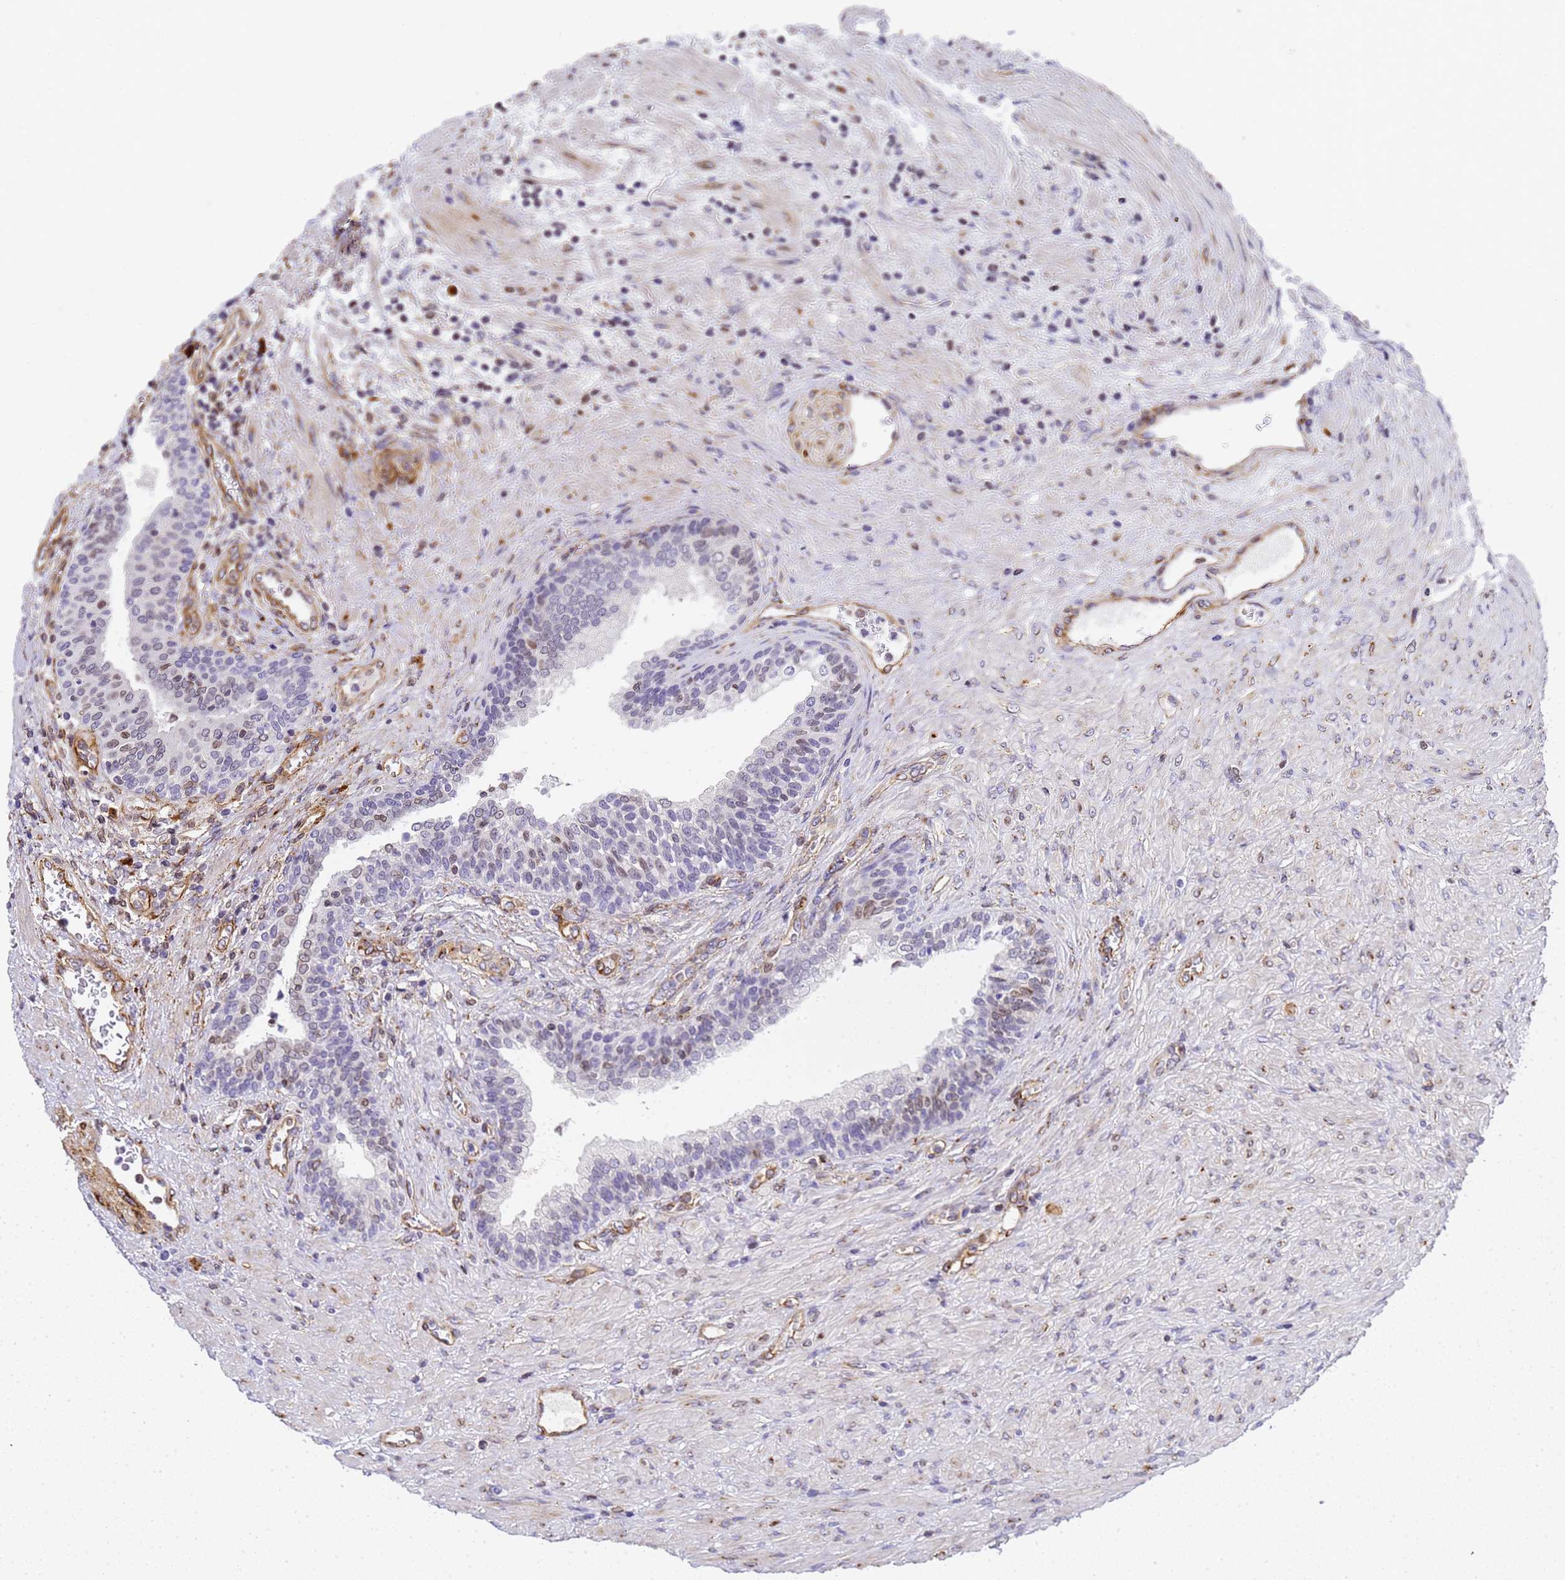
{"staining": {"intensity": "weak", "quantity": "<25%", "location": "nuclear"}, "tissue": "prostate", "cell_type": "Glandular cells", "image_type": "normal", "snomed": [{"axis": "morphology", "description": "Normal tissue, NOS"}, {"axis": "topography", "description": "Prostate"}], "caption": "IHC of normal prostate displays no positivity in glandular cells. (DAB (3,3'-diaminobenzidine) IHC, high magnification).", "gene": "IGFBP7", "patient": {"sex": "male", "age": 76}}